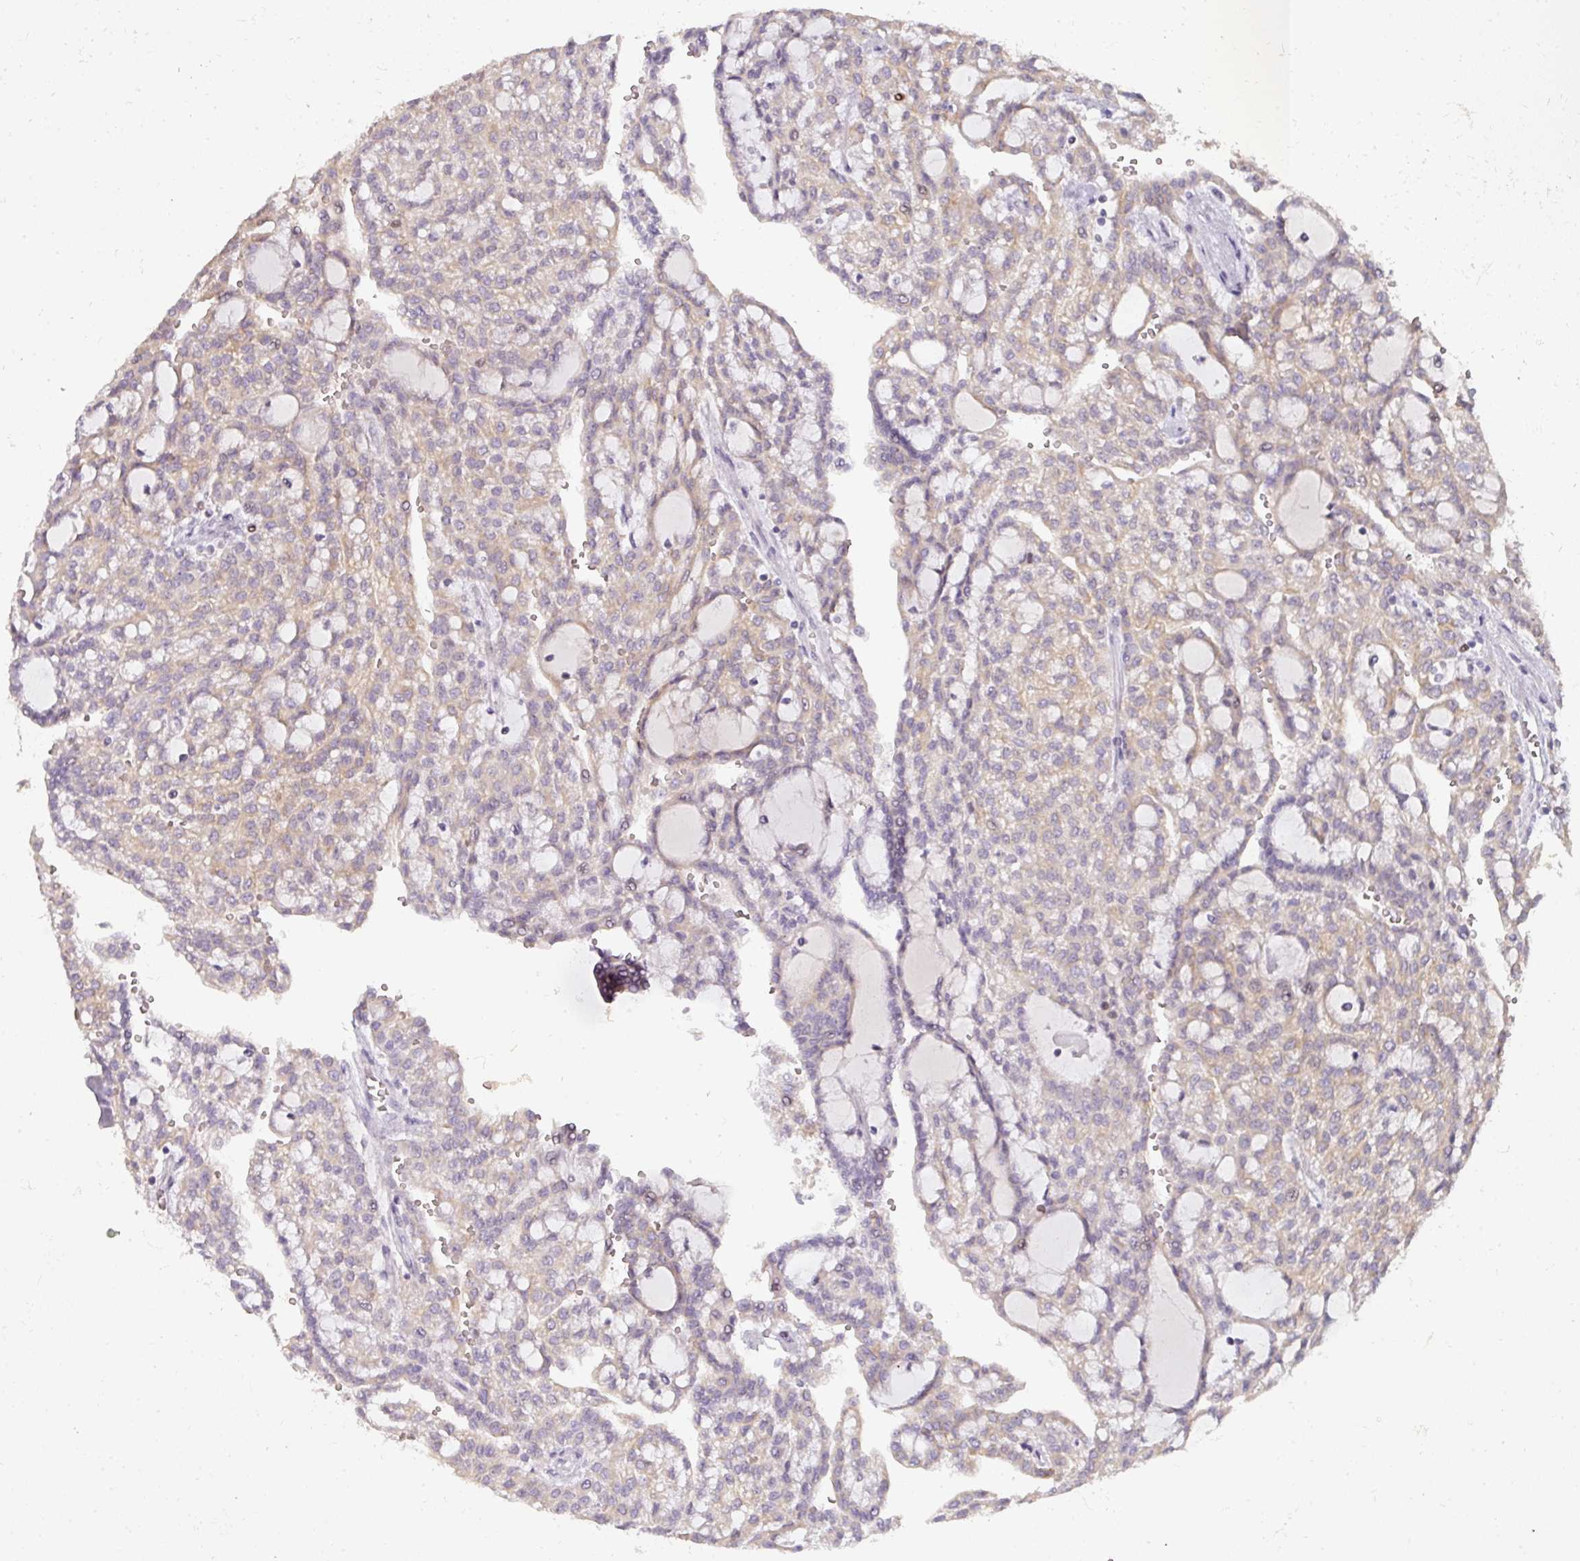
{"staining": {"intensity": "weak", "quantity": "25%-75%", "location": "cytoplasmic/membranous"}, "tissue": "renal cancer", "cell_type": "Tumor cells", "image_type": "cancer", "snomed": [{"axis": "morphology", "description": "Adenocarcinoma, NOS"}, {"axis": "topography", "description": "Kidney"}], "caption": "Immunohistochemical staining of human renal adenocarcinoma reveals low levels of weak cytoplasmic/membranous protein expression in approximately 25%-75% of tumor cells.", "gene": "GTF2H3", "patient": {"sex": "male", "age": 63}}